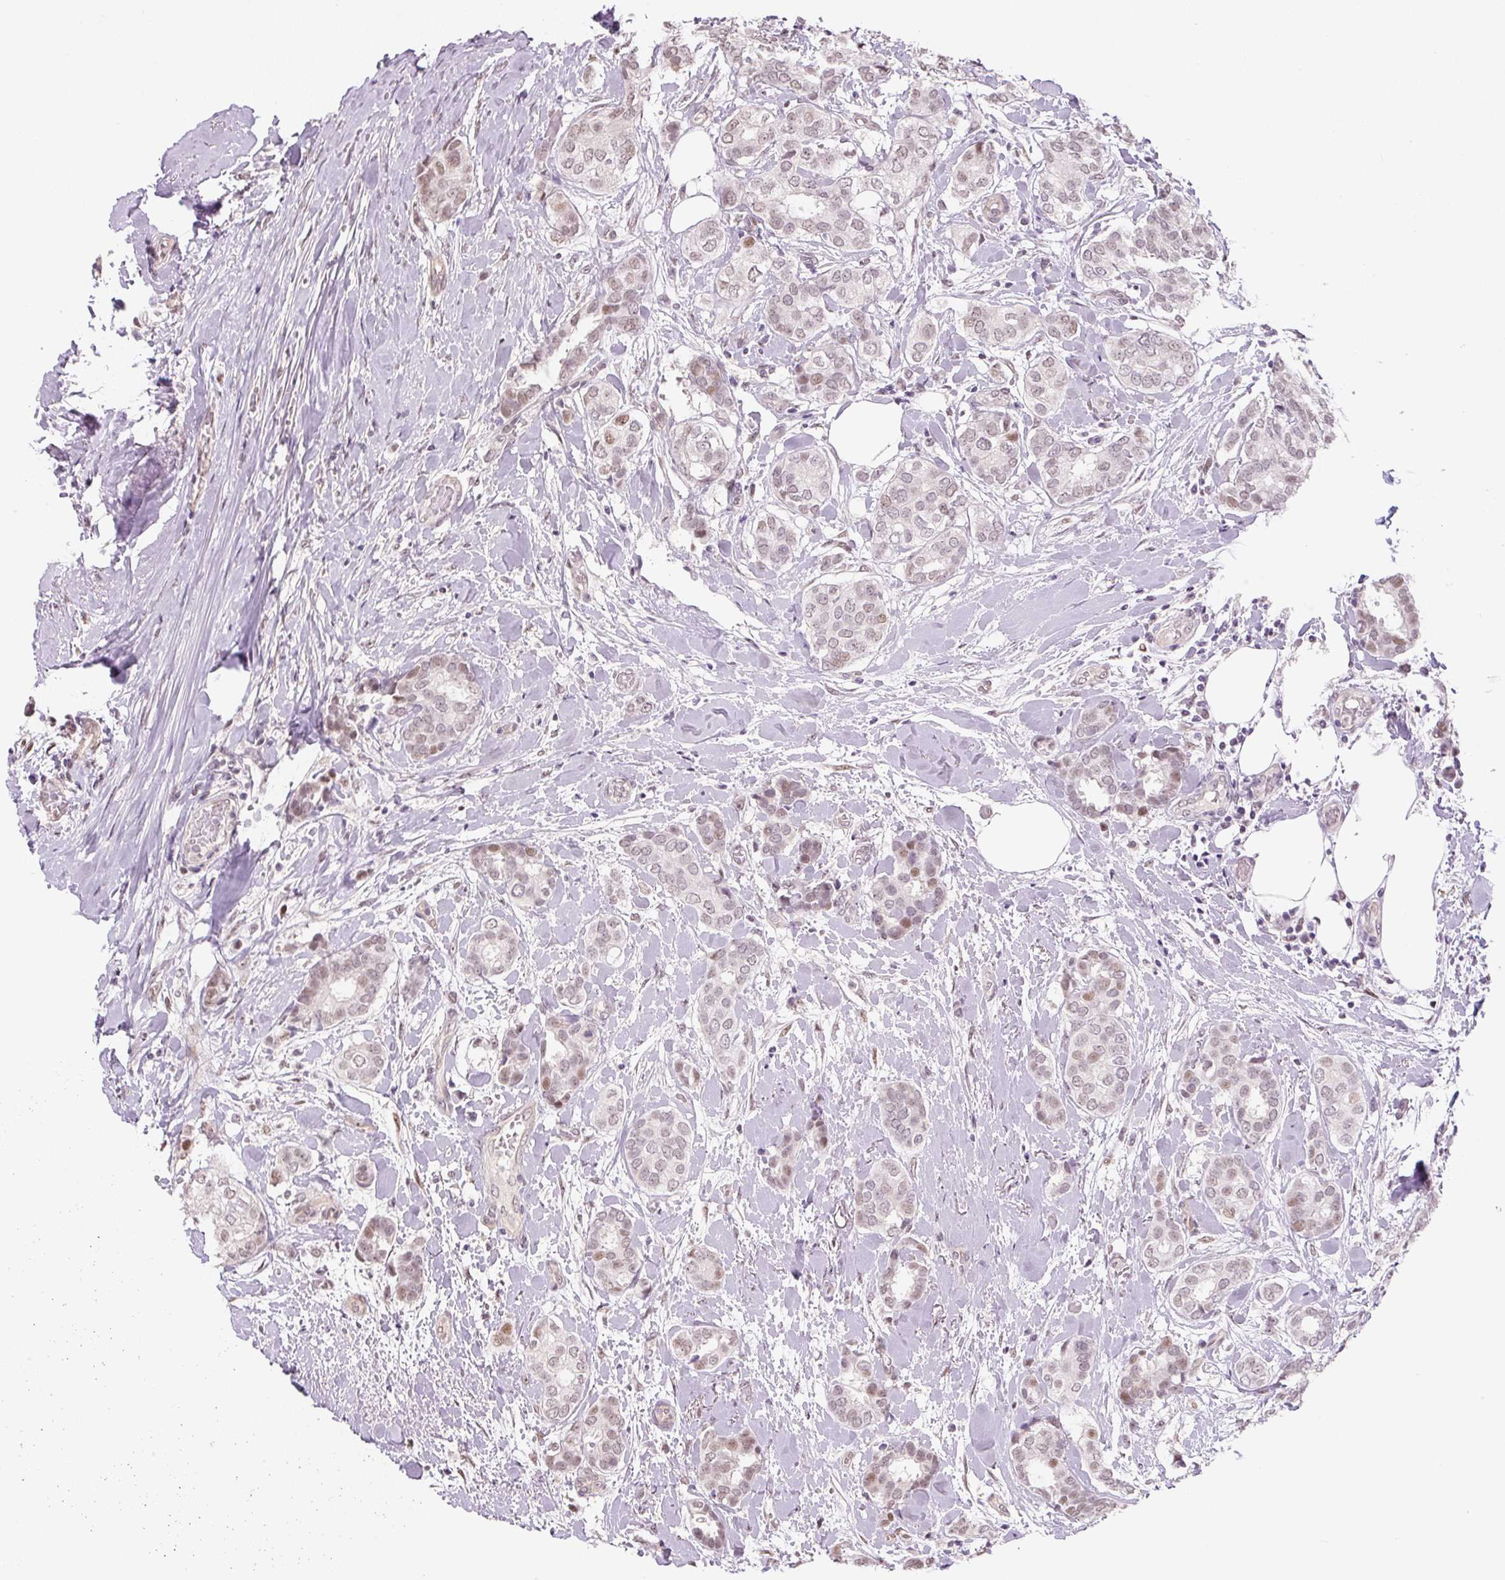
{"staining": {"intensity": "moderate", "quantity": "25%-75%", "location": "nuclear"}, "tissue": "breast cancer", "cell_type": "Tumor cells", "image_type": "cancer", "snomed": [{"axis": "morphology", "description": "Duct carcinoma"}, {"axis": "topography", "description": "Breast"}], "caption": "Protein analysis of breast cancer (intraductal carcinoma) tissue displays moderate nuclear positivity in about 25%-75% of tumor cells.", "gene": "TCFL5", "patient": {"sex": "female", "age": 73}}